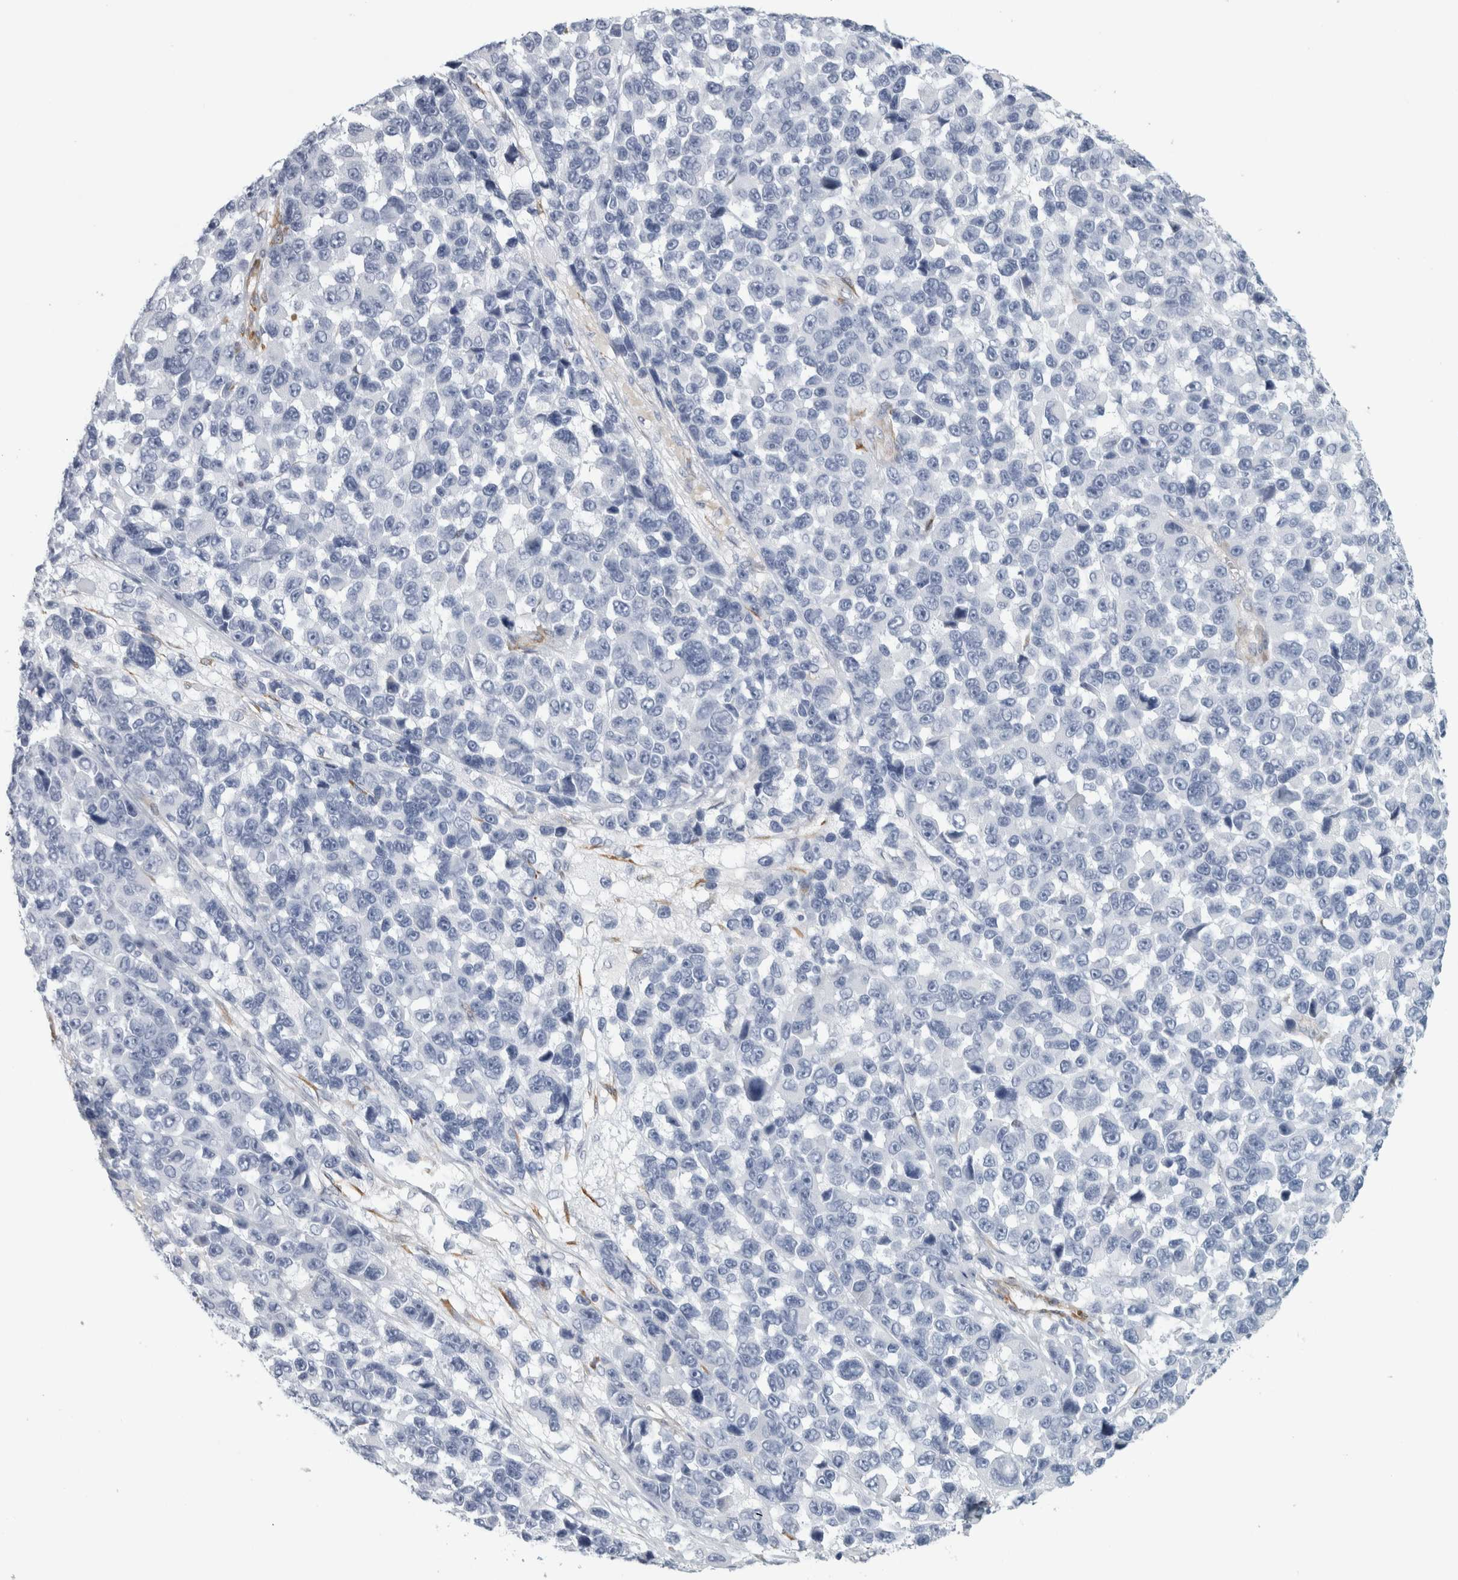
{"staining": {"intensity": "negative", "quantity": "none", "location": "none"}, "tissue": "melanoma", "cell_type": "Tumor cells", "image_type": "cancer", "snomed": [{"axis": "morphology", "description": "Malignant melanoma, NOS"}, {"axis": "topography", "description": "Skin"}], "caption": "Immunohistochemistry (IHC) image of melanoma stained for a protein (brown), which exhibits no staining in tumor cells.", "gene": "B3GNT3", "patient": {"sex": "male", "age": 53}}